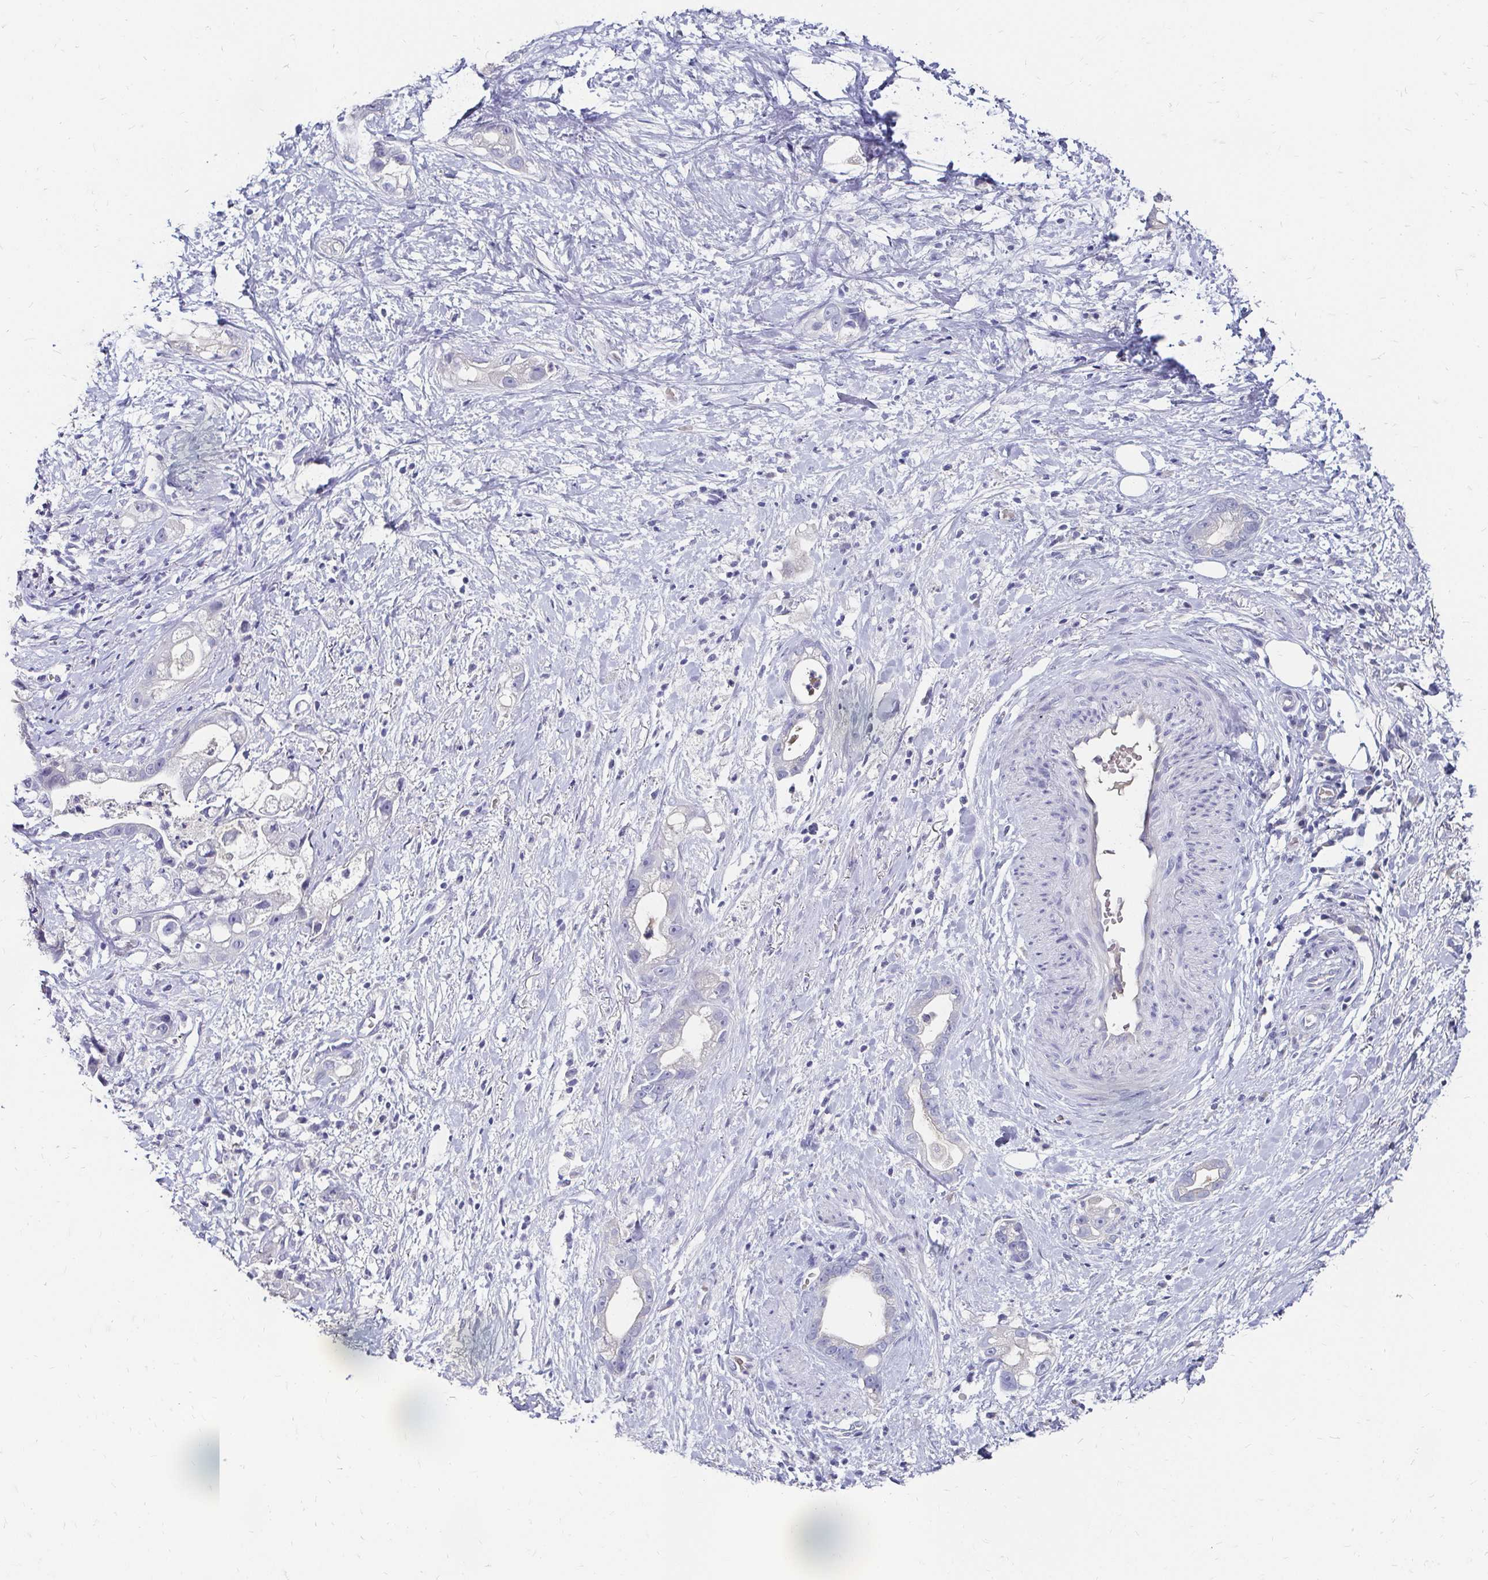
{"staining": {"intensity": "negative", "quantity": "none", "location": "none"}, "tissue": "stomach cancer", "cell_type": "Tumor cells", "image_type": "cancer", "snomed": [{"axis": "morphology", "description": "Adenocarcinoma, NOS"}, {"axis": "topography", "description": "Stomach"}], "caption": "Immunohistochemical staining of human adenocarcinoma (stomach) shows no significant staining in tumor cells.", "gene": "SCG3", "patient": {"sex": "male", "age": 55}}